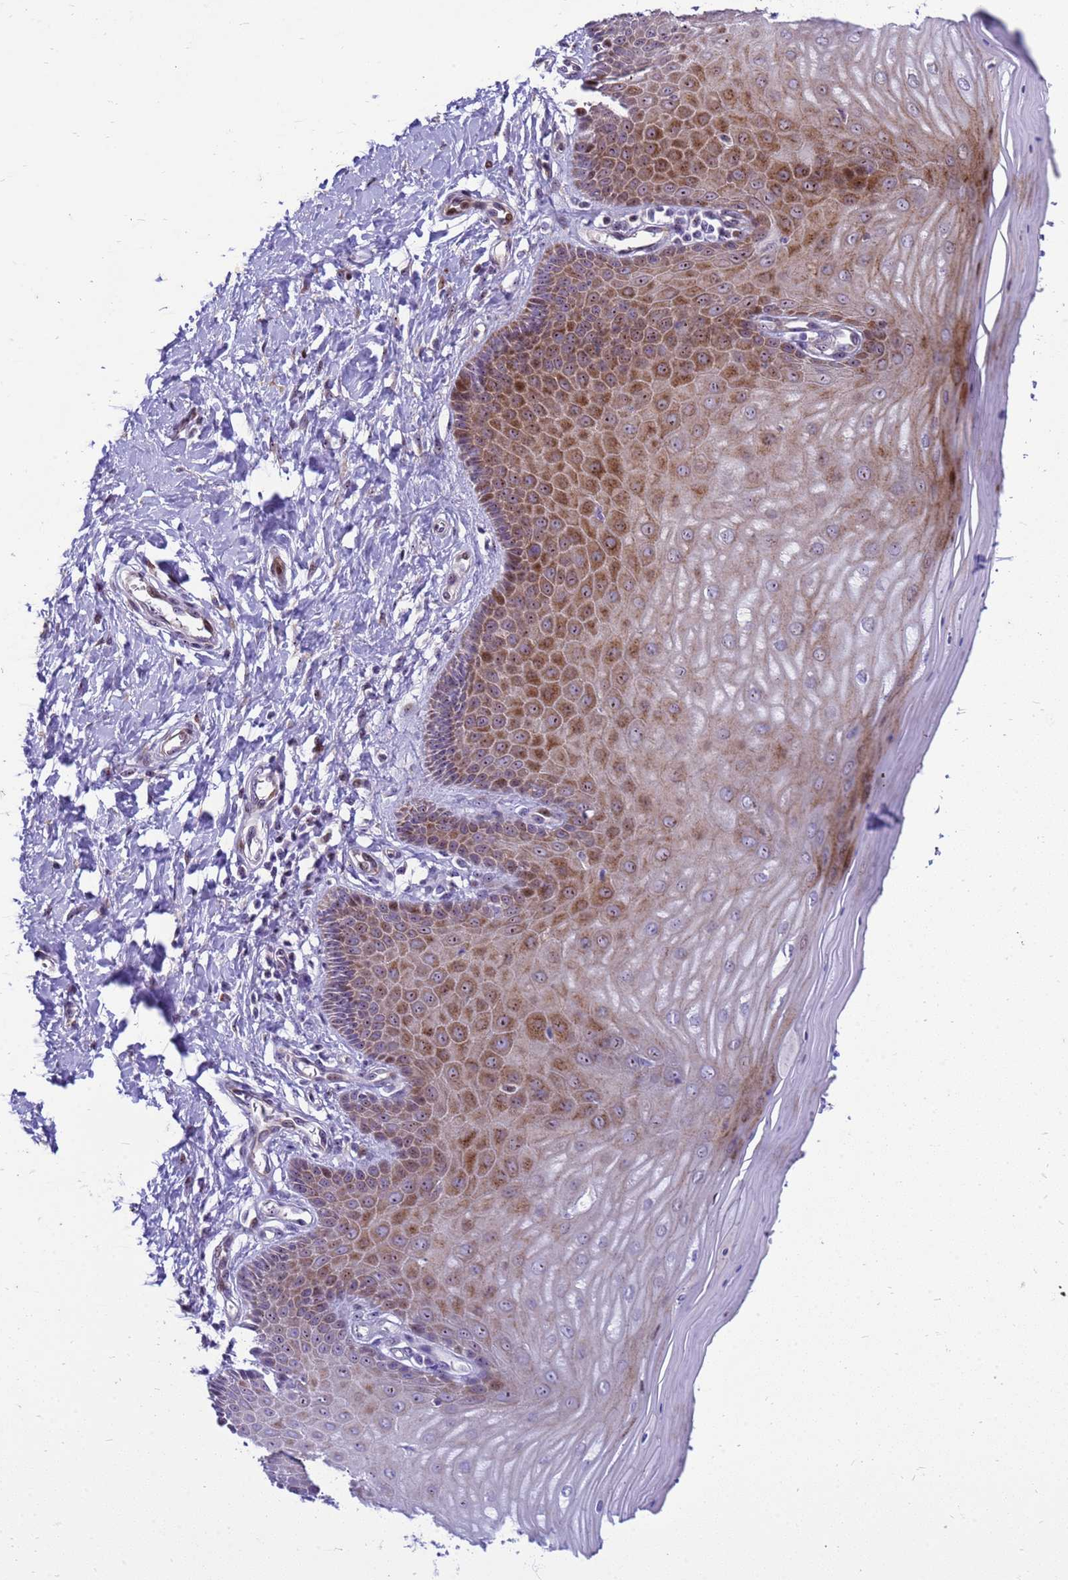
{"staining": {"intensity": "moderate", "quantity": "<25%", "location": "cytoplasmic/membranous"}, "tissue": "cervix", "cell_type": "Glandular cells", "image_type": "normal", "snomed": [{"axis": "morphology", "description": "Normal tissue, NOS"}, {"axis": "topography", "description": "Cervix"}], "caption": "High-magnification brightfield microscopy of unremarkable cervix stained with DAB (3,3'-diaminobenzidine) (brown) and counterstained with hematoxylin (blue). glandular cells exhibit moderate cytoplasmic/membranous positivity is identified in about<25% of cells. The protein is stained brown, and the nuclei are stained in blue (DAB IHC with brightfield microscopy, high magnification).", "gene": "RSPO1", "patient": {"sex": "female", "age": 55}}